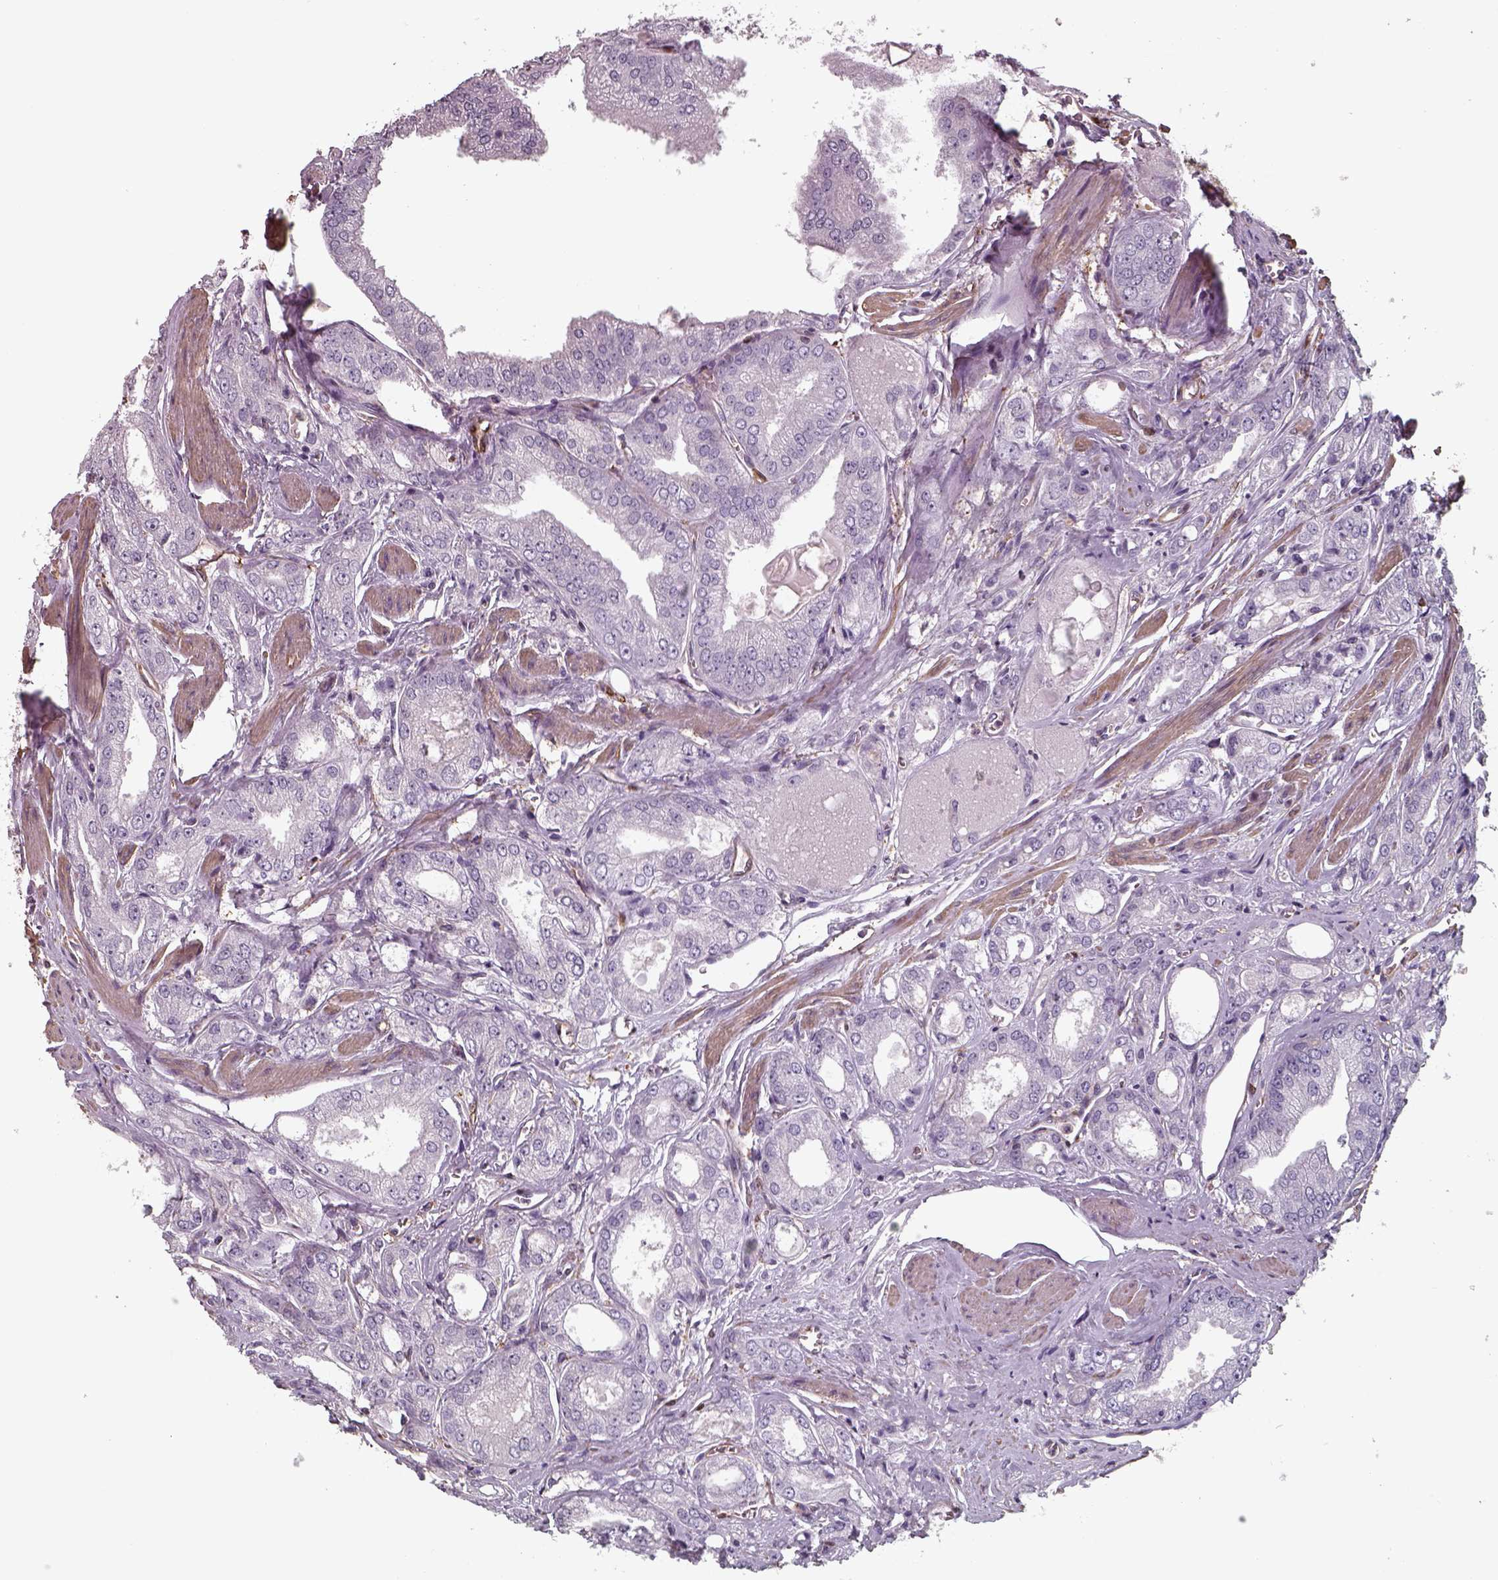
{"staining": {"intensity": "negative", "quantity": "none", "location": "none"}, "tissue": "prostate cancer", "cell_type": "Tumor cells", "image_type": "cancer", "snomed": [{"axis": "morphology", "description": "Adenocarcinoma, NOS"}, {"axis": "morphology", "description": "Adenocarcinoma, High grade"}, {"axis": "topography", "description": "Prostate"}], "caption": "A high-resolution micrograph shows IHC staining of prostate cancer (adenocarcinoma), which shows no significant expression in tumor cells.", "gene": "ISYNA1", "patient": {"sex": "male", "age": 70}}